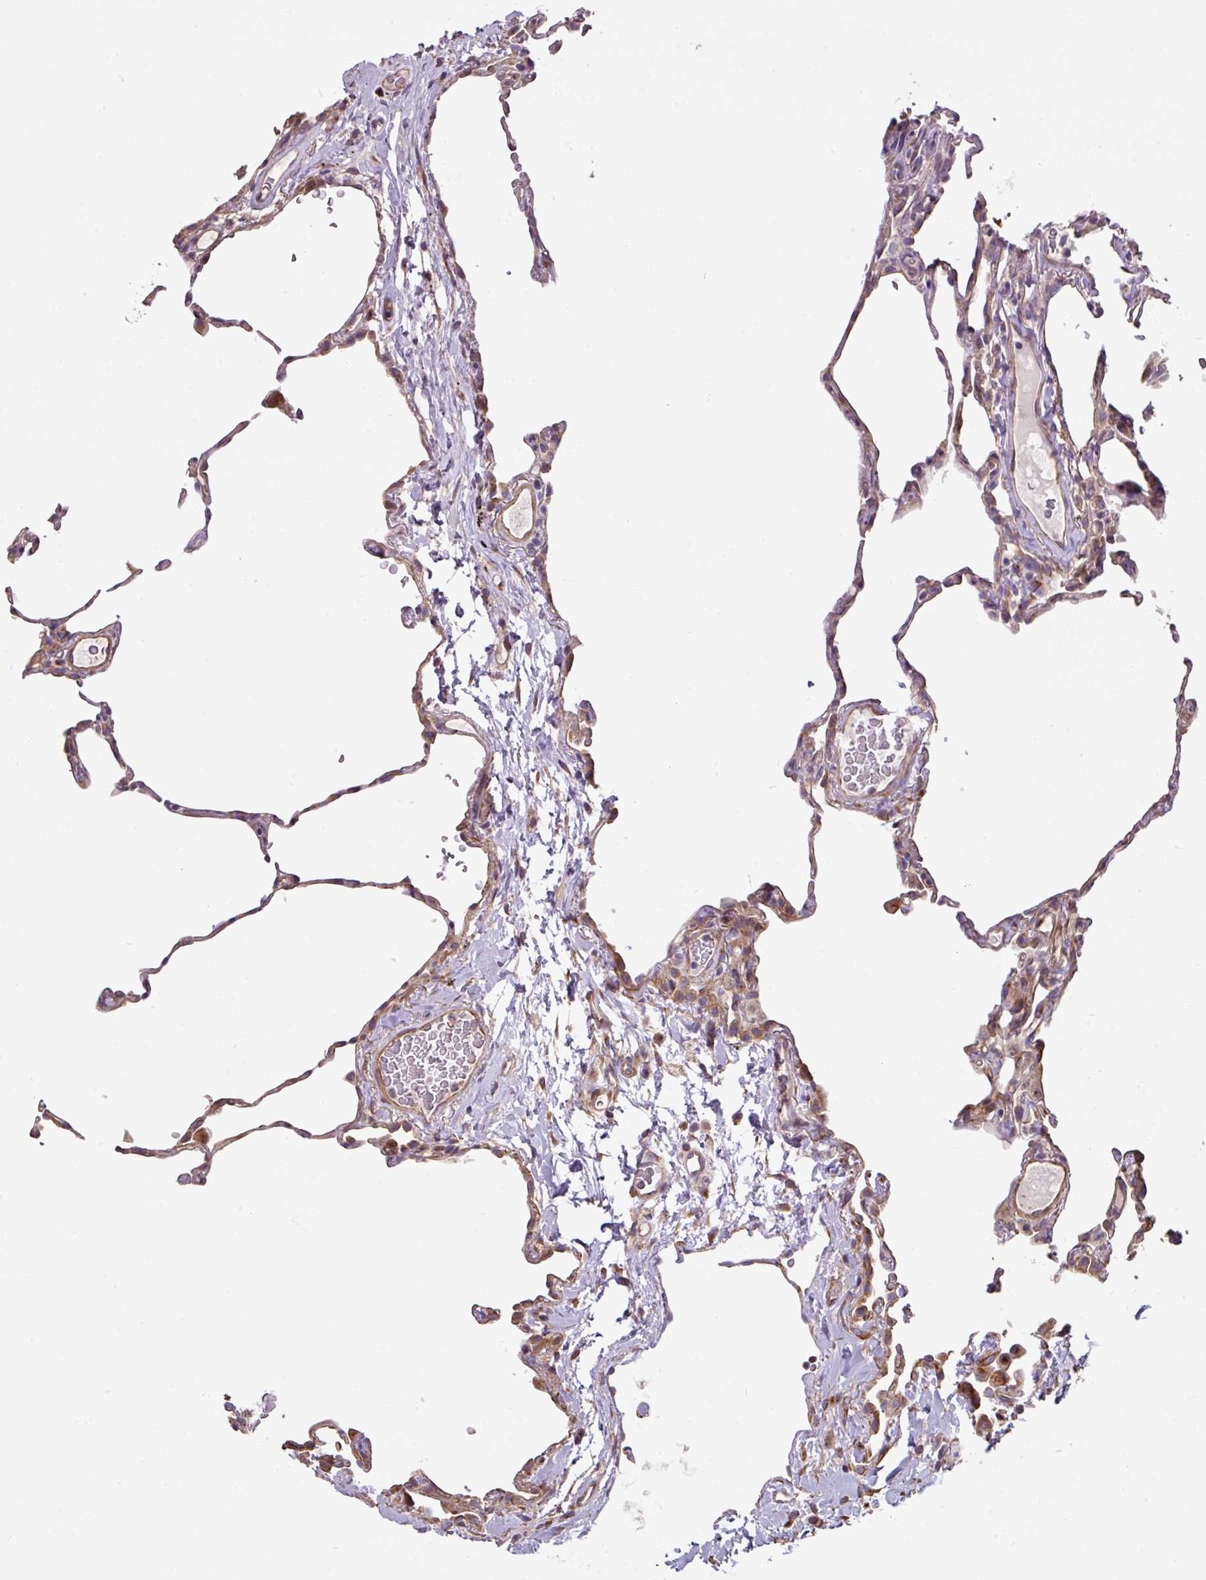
{"staining": {"intensity": "moderate", "quantity": "<25%", "location": "cytoplasmic/membranous"}, "tissue": "lung", "cell_type": "Alveolar cells", "image_type": "normal", "snomed": [{"axis": "morphology", "description": "Normal tissue, NOS"}, {"axis": "topography", "description": "Lung"}], "caption": "IHC staining of benign lung, which reveals low levels of moderate cytoplasmic/membranous expression in about <25% of alveolar cells indicating moderate cytoplasmic/membranous protein staining. The staining was performed using DAB (3,3'-diaminobenzidine) (brown) for protein detection and nuclei were counterstained in hematoxylin (blue).", "gene": "MRRF", "patient": {"sex": "female", "age": 57}}